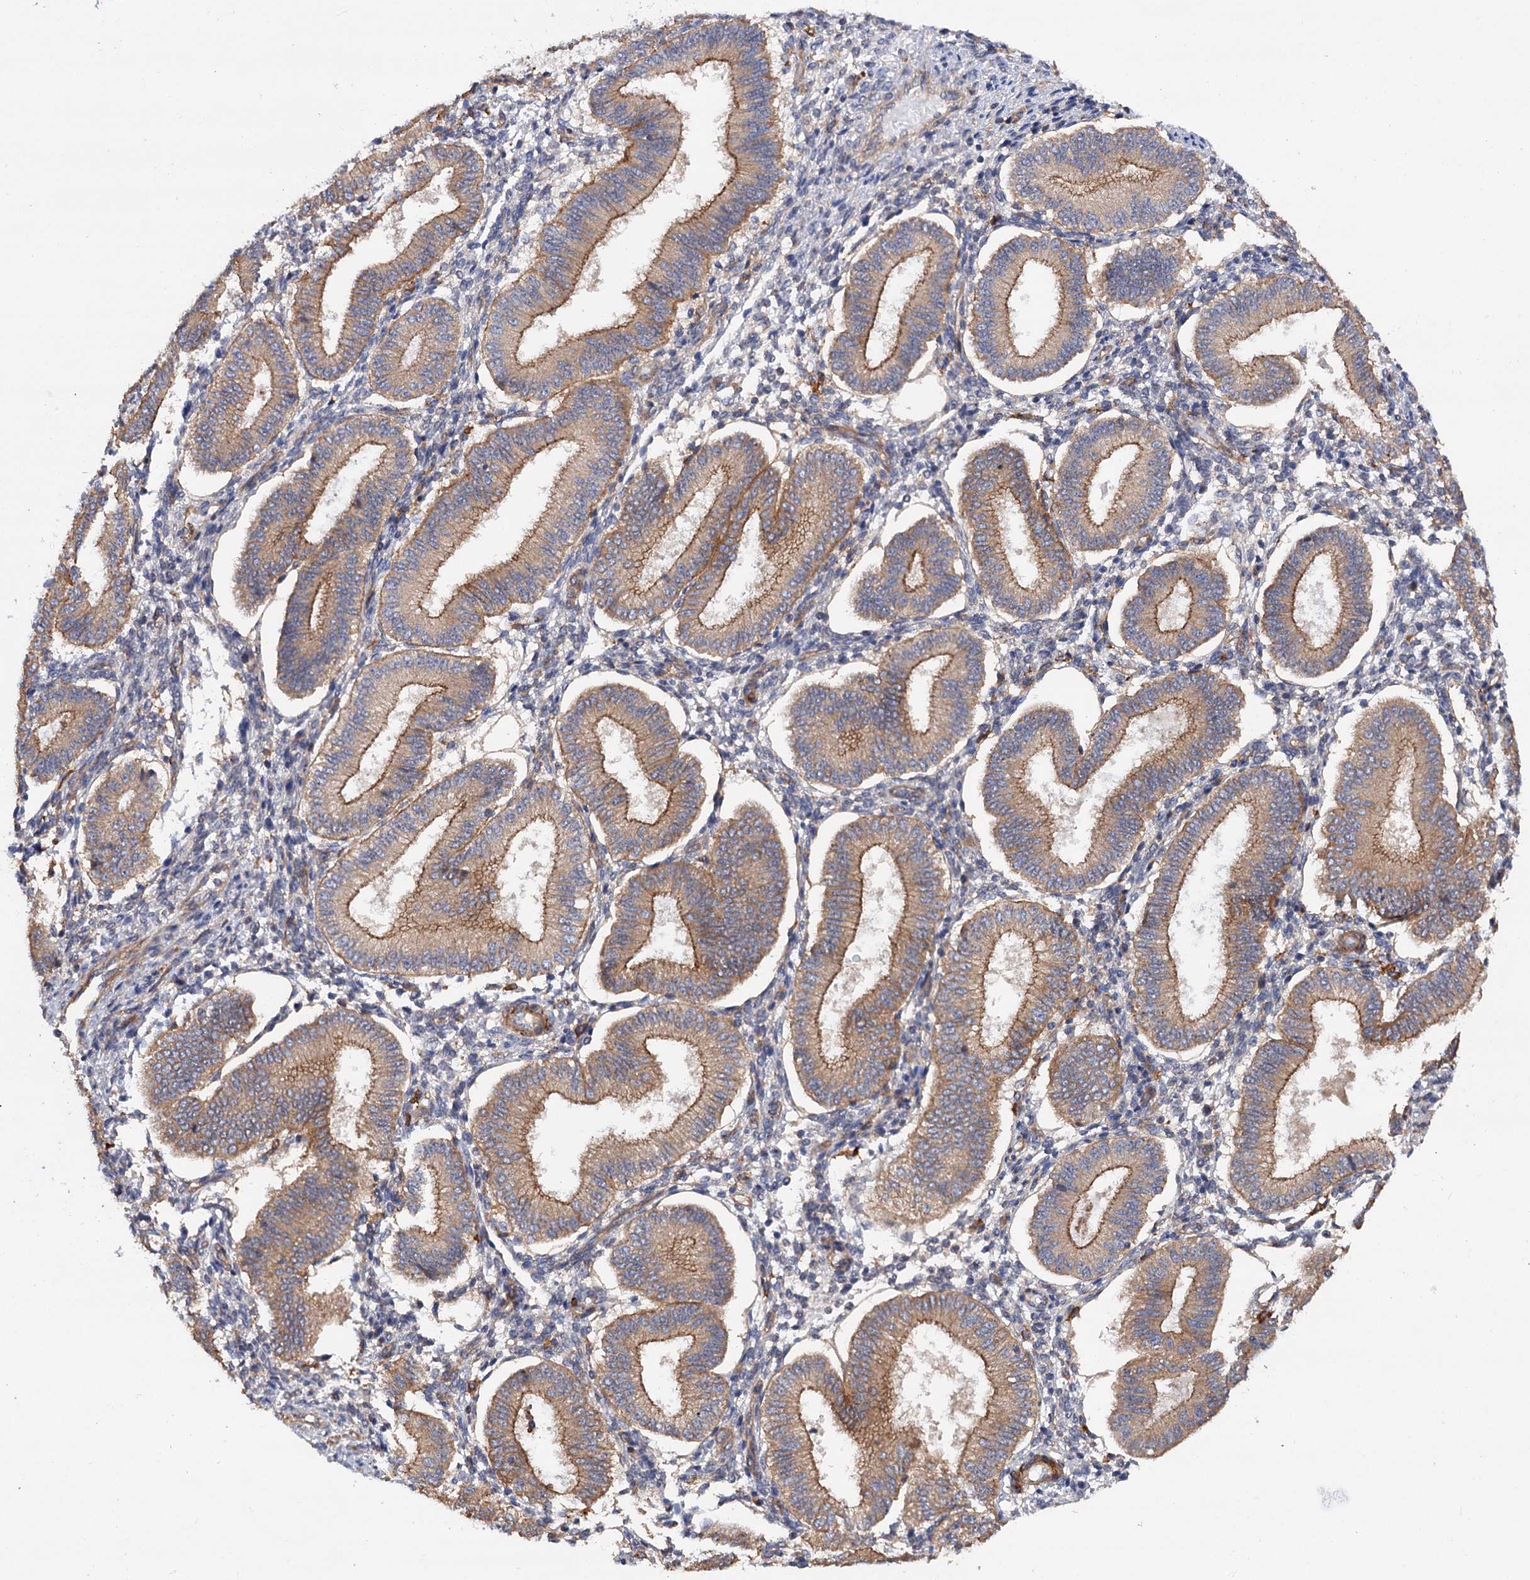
{"staining": {"intensity": "negative", "quantity": "none", "location": "none"}, "tissue": "endometrium", "cell_type": "Cells in endometrial stroma", "image_type": "normal", "snomed": [{"axis": "morphology", "description": "Normal tissue, NOS"}, {"axis": "topography", "description": "Endometrium"}], "caption": "Immunohistochemical staining of unremarkable human endometrium reveals no significant staining in cells in endometrial stroma.", "gene": "CSAD", "patient": {"sex": "female", "age": 39}}